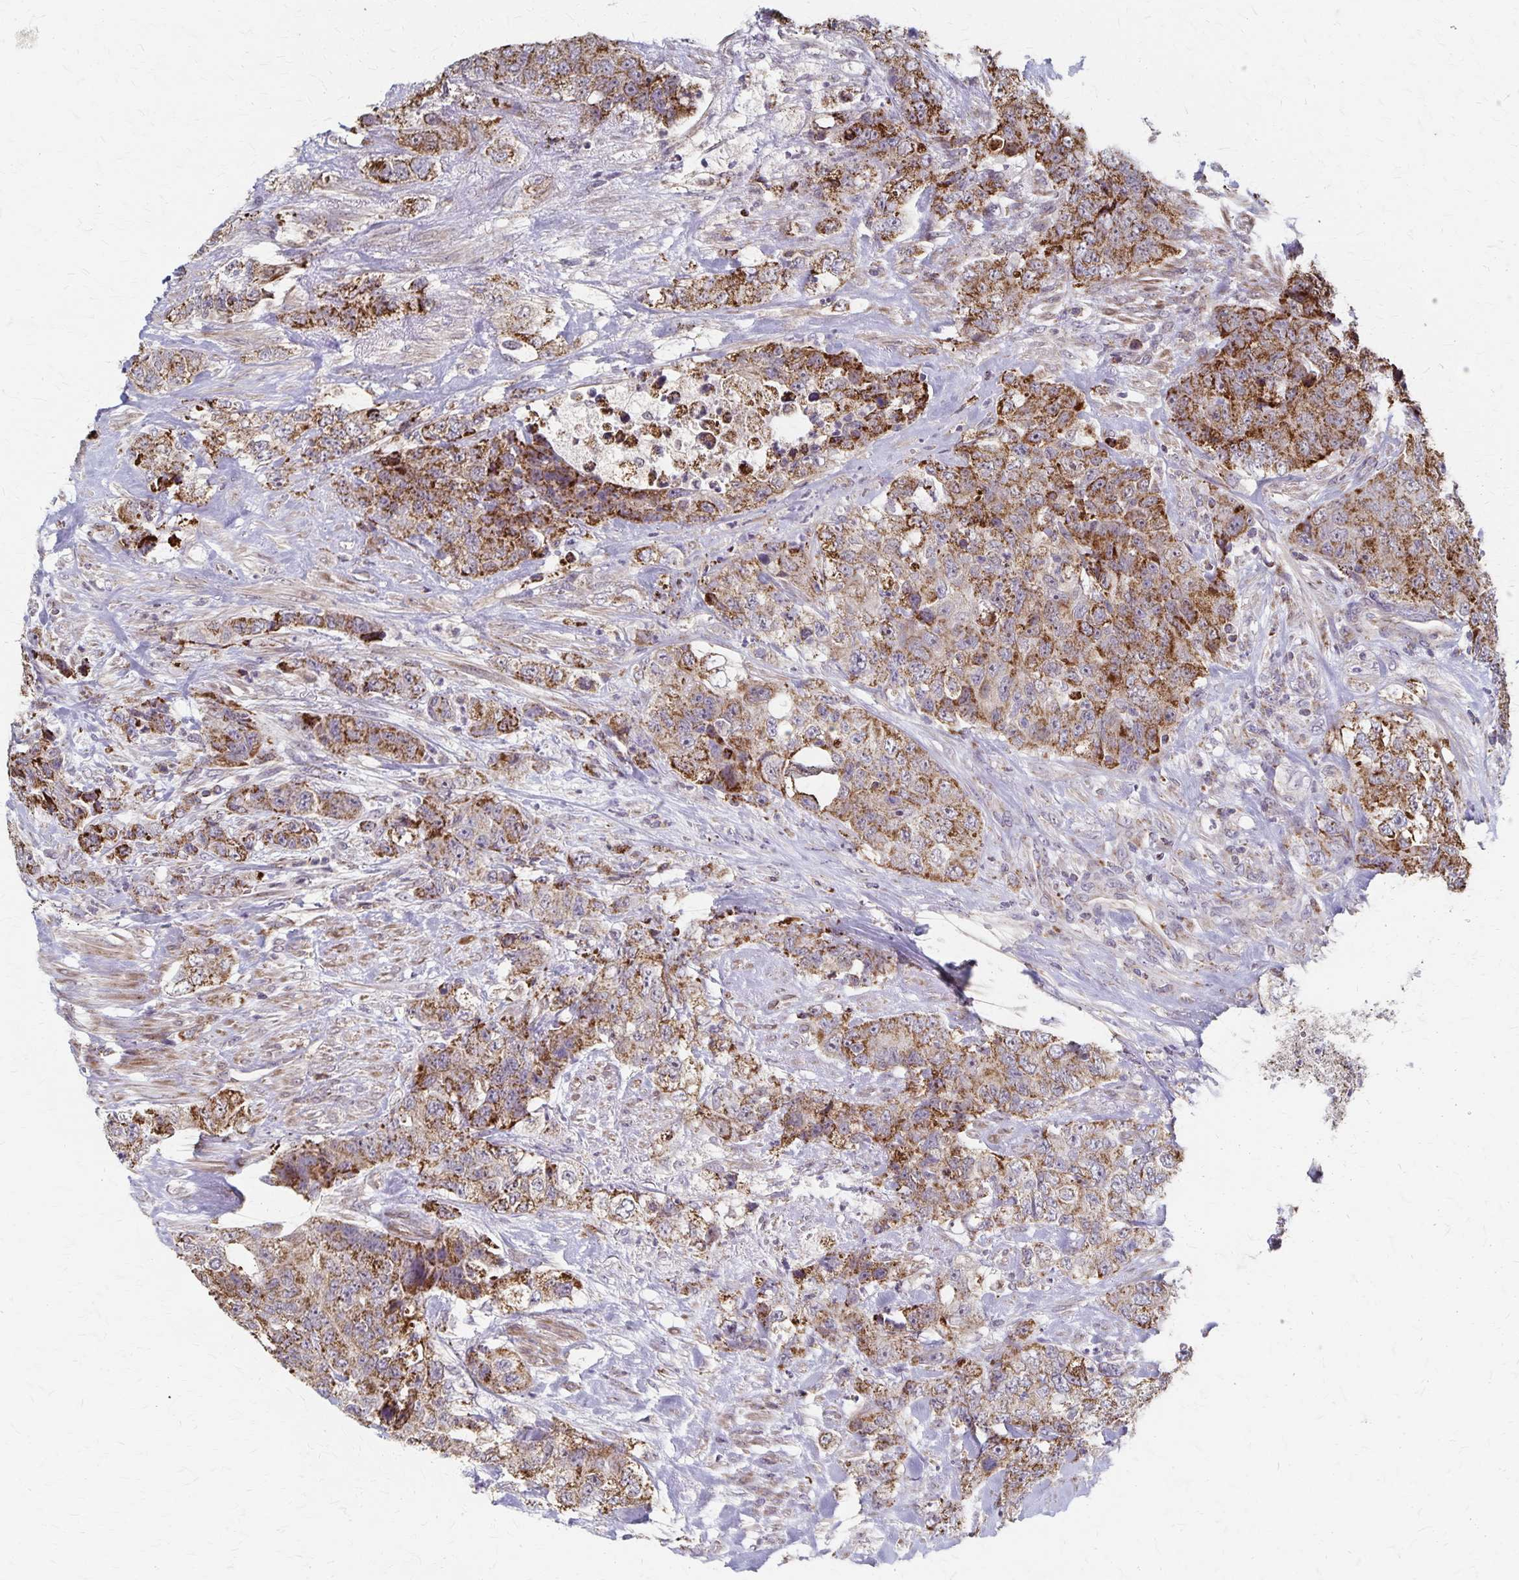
{"staining": {"intensity": "strong", "quantity": "25%-75%", "location": "cytoplasmic/membranous"}, "tissue": "urothelial cancer", "cell_type": "Tumor cells", "image_type": "cancer", "snomed": [{"axis": "morphology", "description": "Urothelial carcinoma, High grade"}, {"axis": "topography", "description": "Urinary bladder"}], "caption": "Protein staining demonstrates strong cytoplasmic/membranous expression in approximately 25%-75% of tumor cells in urothelial cancer.", "gene": "DYRK4", "patient": {"sex": "female", "age": 78}}